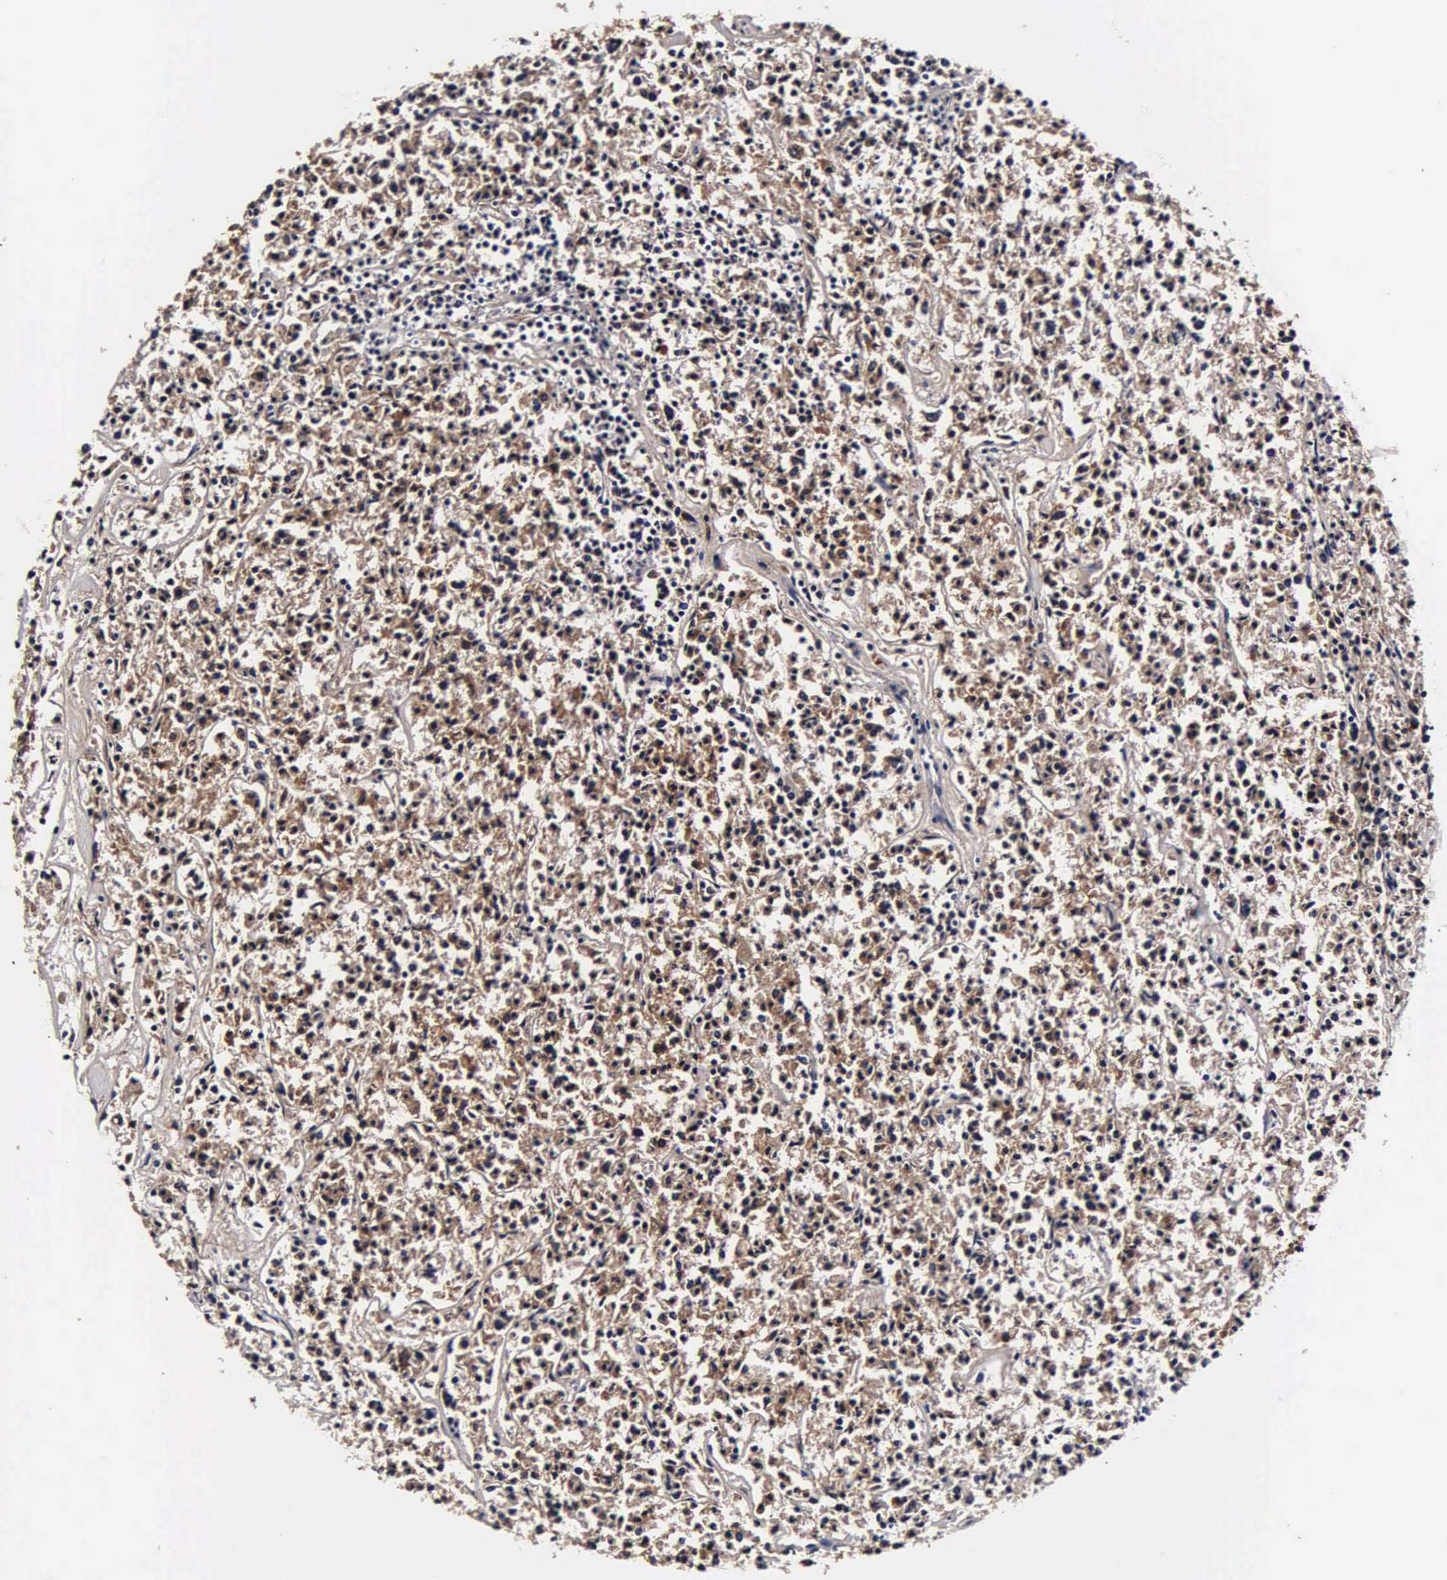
{"staining": {"intensity": "moderate", "quantity": ">75%", "location": "cytoplasmic/membranous"}, "tissue": "lymphoma", "cell_type": "Tumor cells", "image_type": "cancer", "snomed": [{"axis": "morphology", "description": "Malignant lymphoma, non-Hodgkin's type, Low grade"}, {"axis": "topography", "description": "Small intestine"}], "caption": "High-magnification brightfield microscopy of lymphoma stained with DAB (3,3'-diaminobenzidine) (brown) and counterstained with hematoxylin (blue). tumor cells exhibit moderate cytoplasmic/membranous expression is appreciated in approximately>75% of cells. The staining was performed using DAB, with brown indicating positive protein expression. Nuclei are stained blue with hematoxylin.", "gene": "CST3", "patient": {"sex": "female", "age": 59}}